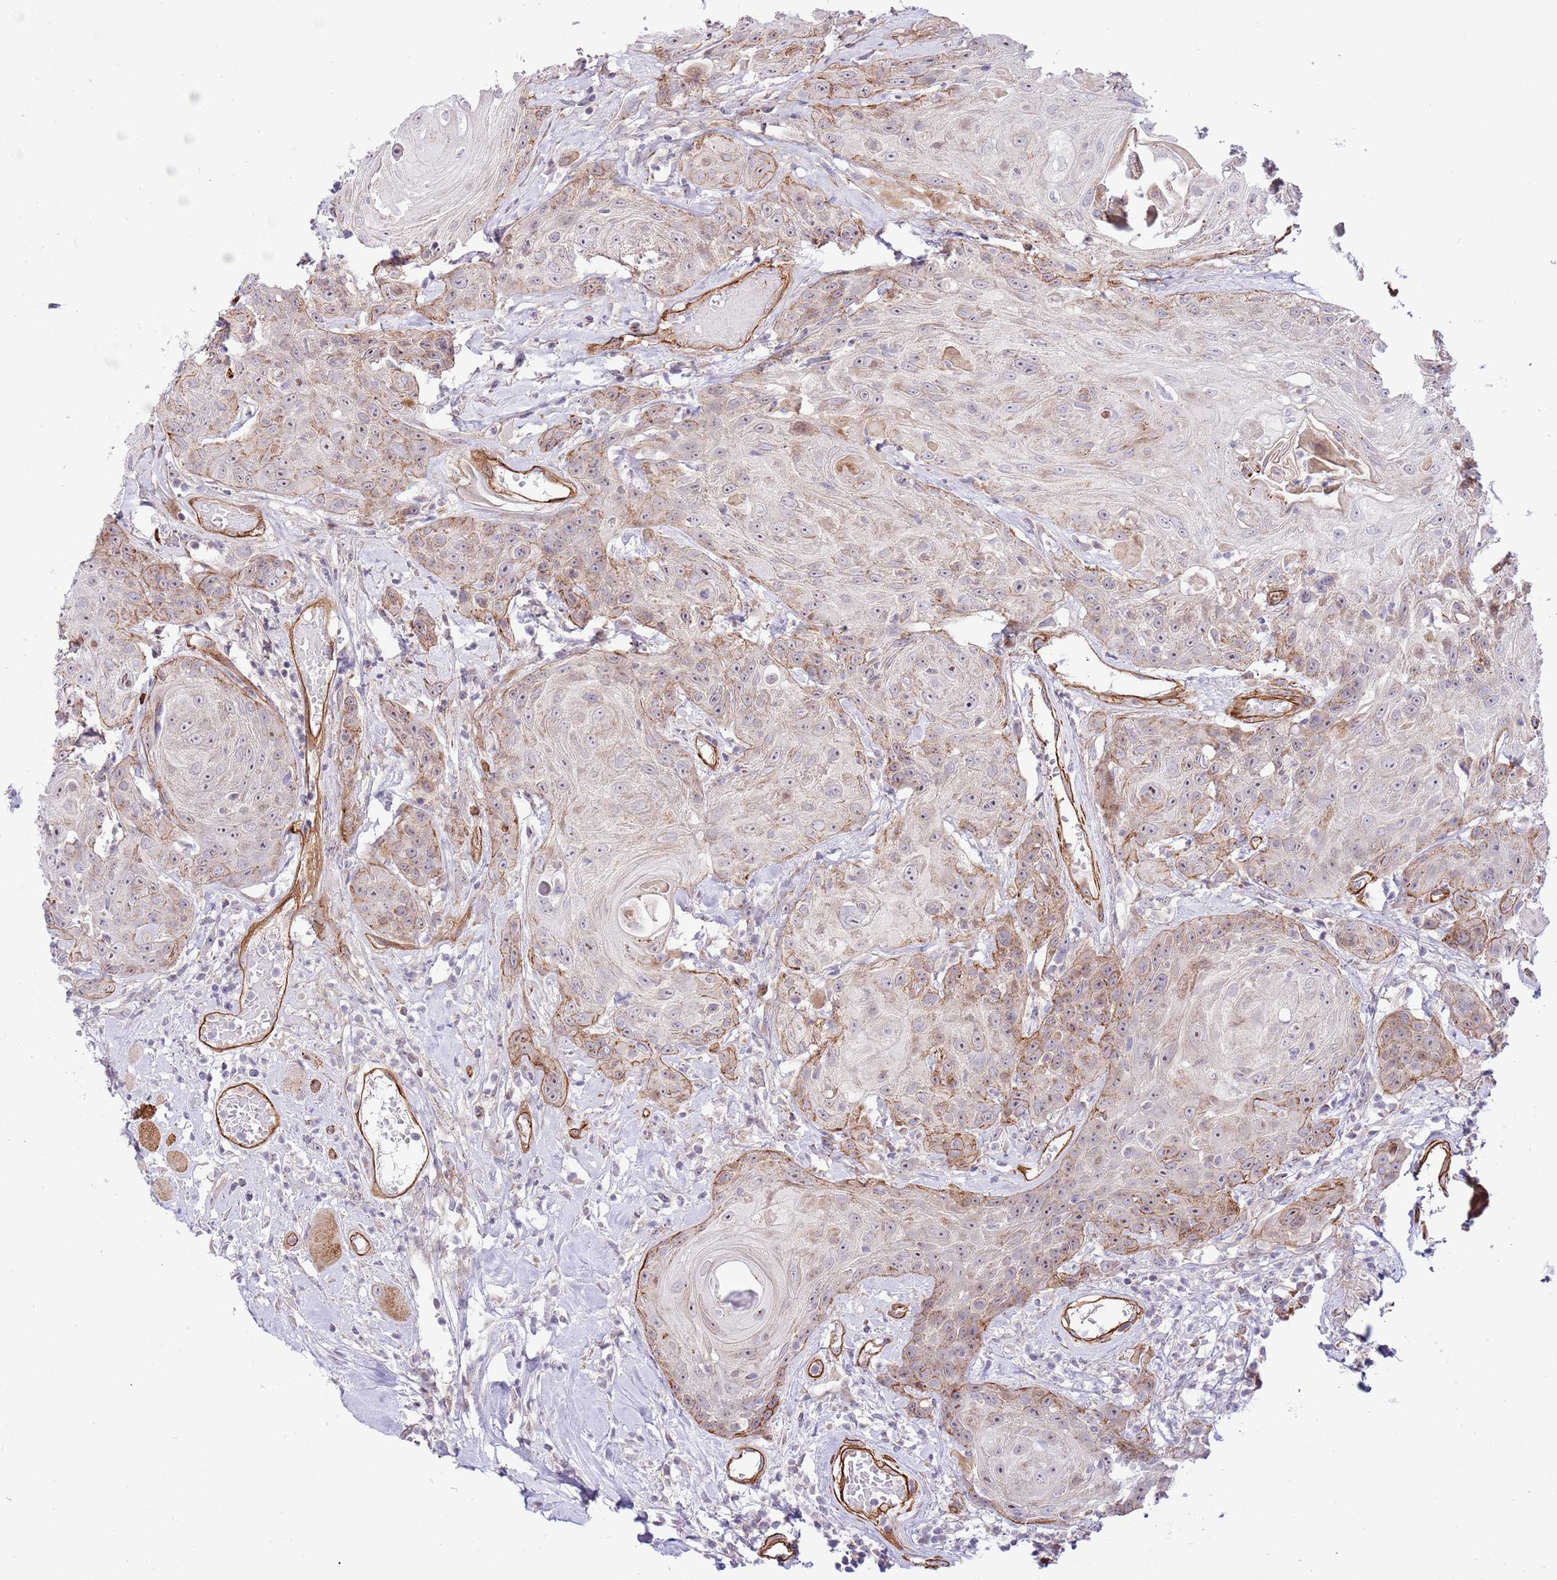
{"staining": {"intensity": "moderate", "quantity": "25%-75%", "location": "cytoplasmic/membranous"}, "tissue": "head and neck cancer", "cell_type": "Tumor cells", "image_type": "cancer", "snomed": [{"axis": "morphology", "description": "Squamous cell carcinoma, NOS"}, {"axis": "topography", "description": "Head-Neck"}], "caption": "Head and neck cancer (squamous cell carcinoma) tissue shows moderate cytoplasmic/membranous positivity in about 25%-75% of tumor cells, visualized by immunohistochemistry.", "gene": "NEK3", "patient": {"sex": "female", "age": 59}}